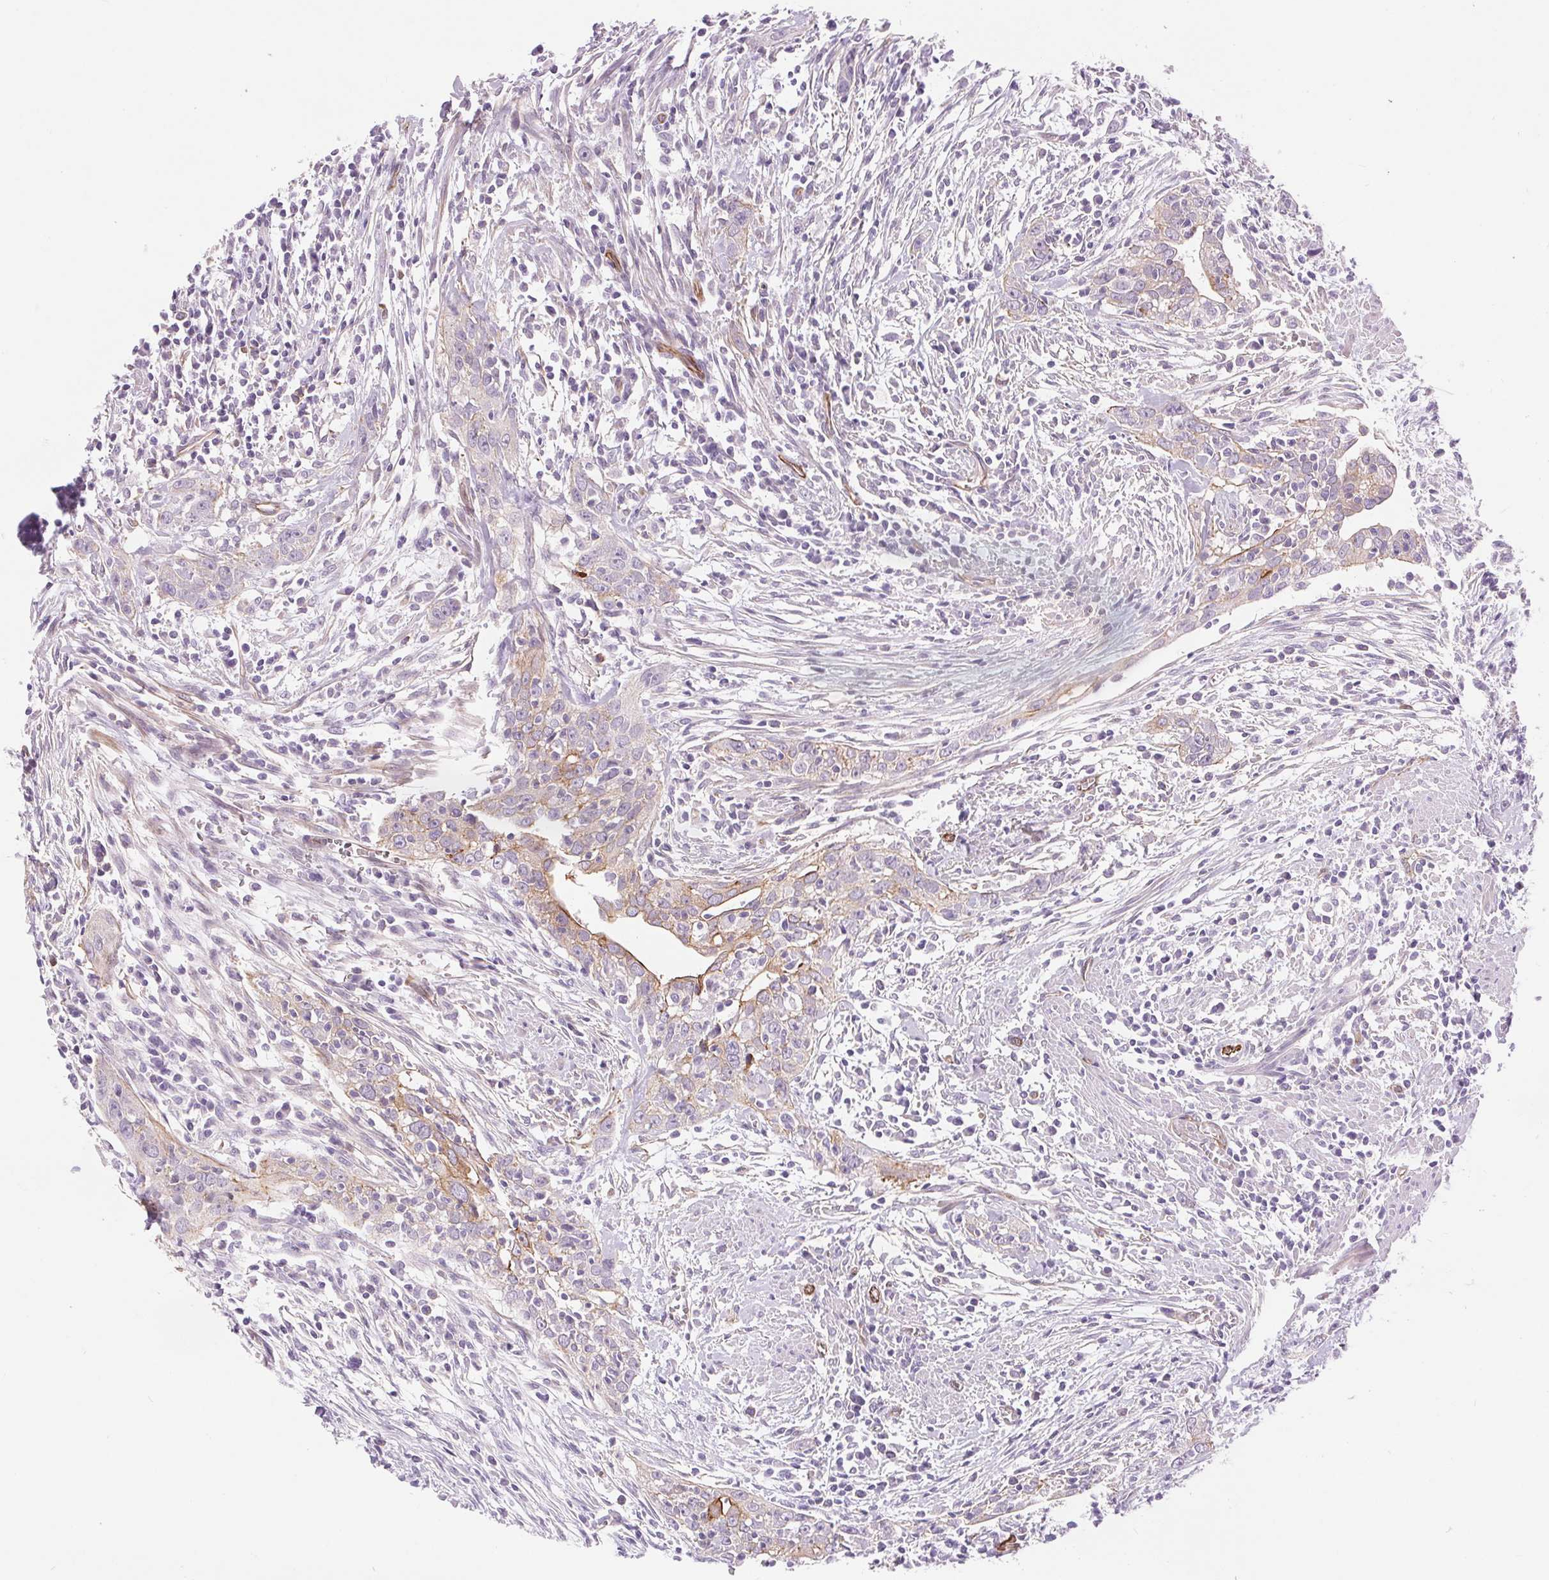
{"staining": {"intensity": "moderate", "quantity": "<25%", "location": "cytoplasmic/membranous"}, "tissue": "urothelial cancer", "cell_type": "Tumor cells", "image_type": "cancer", "snomed": [{"axis": "morphology", "description": "Urothelial carcinoma, High grade"}, {"axis": "topography", "description": "Urinary bladder"}], "caption": "Protein staining of urothelial carcinoma (high-grade) tissue demonstrates moderate cytoplasmic/membranous expression in about <25% of tumor cells.", "gene": "DIXDC1", "patient": {"sex": "male", "age": 83}}